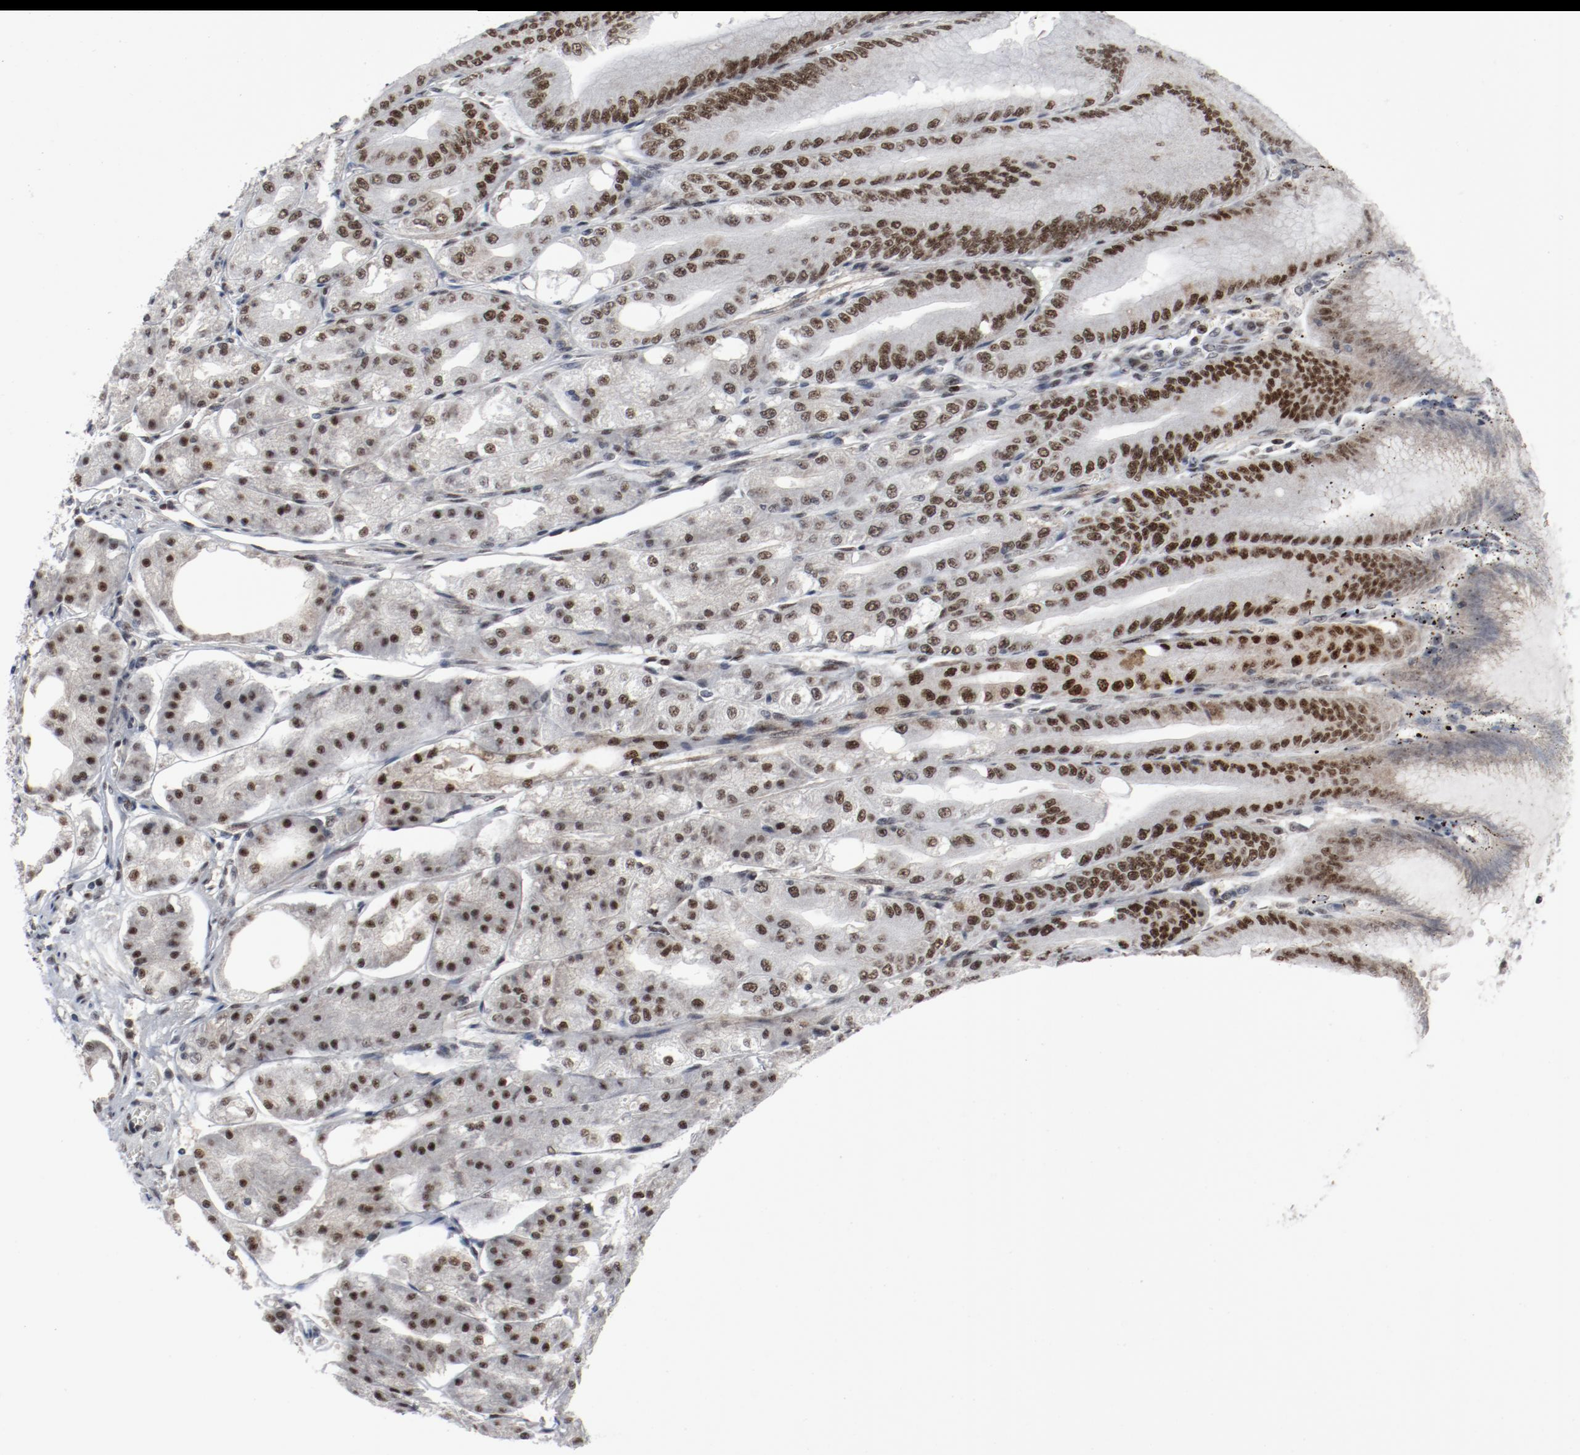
{"staining": {"intensity": "moderate", "quantity": ">75%", "location": "nuclear"}, "tissue": "stomach", "cell_type": "Glandular cells", "image_type": "normal", "snomed": [{"axis": "morphology", "description": "Normal tissue, NOS"}, {"axis": "topography", "description": "Stomach, lower"}], "caption": "The immunohistochemical stain shows moderate nuclear staining in glandular cells of normal stomach.", "gene": "JMJD6", "patient": {"sex": "male", "age": 71}}